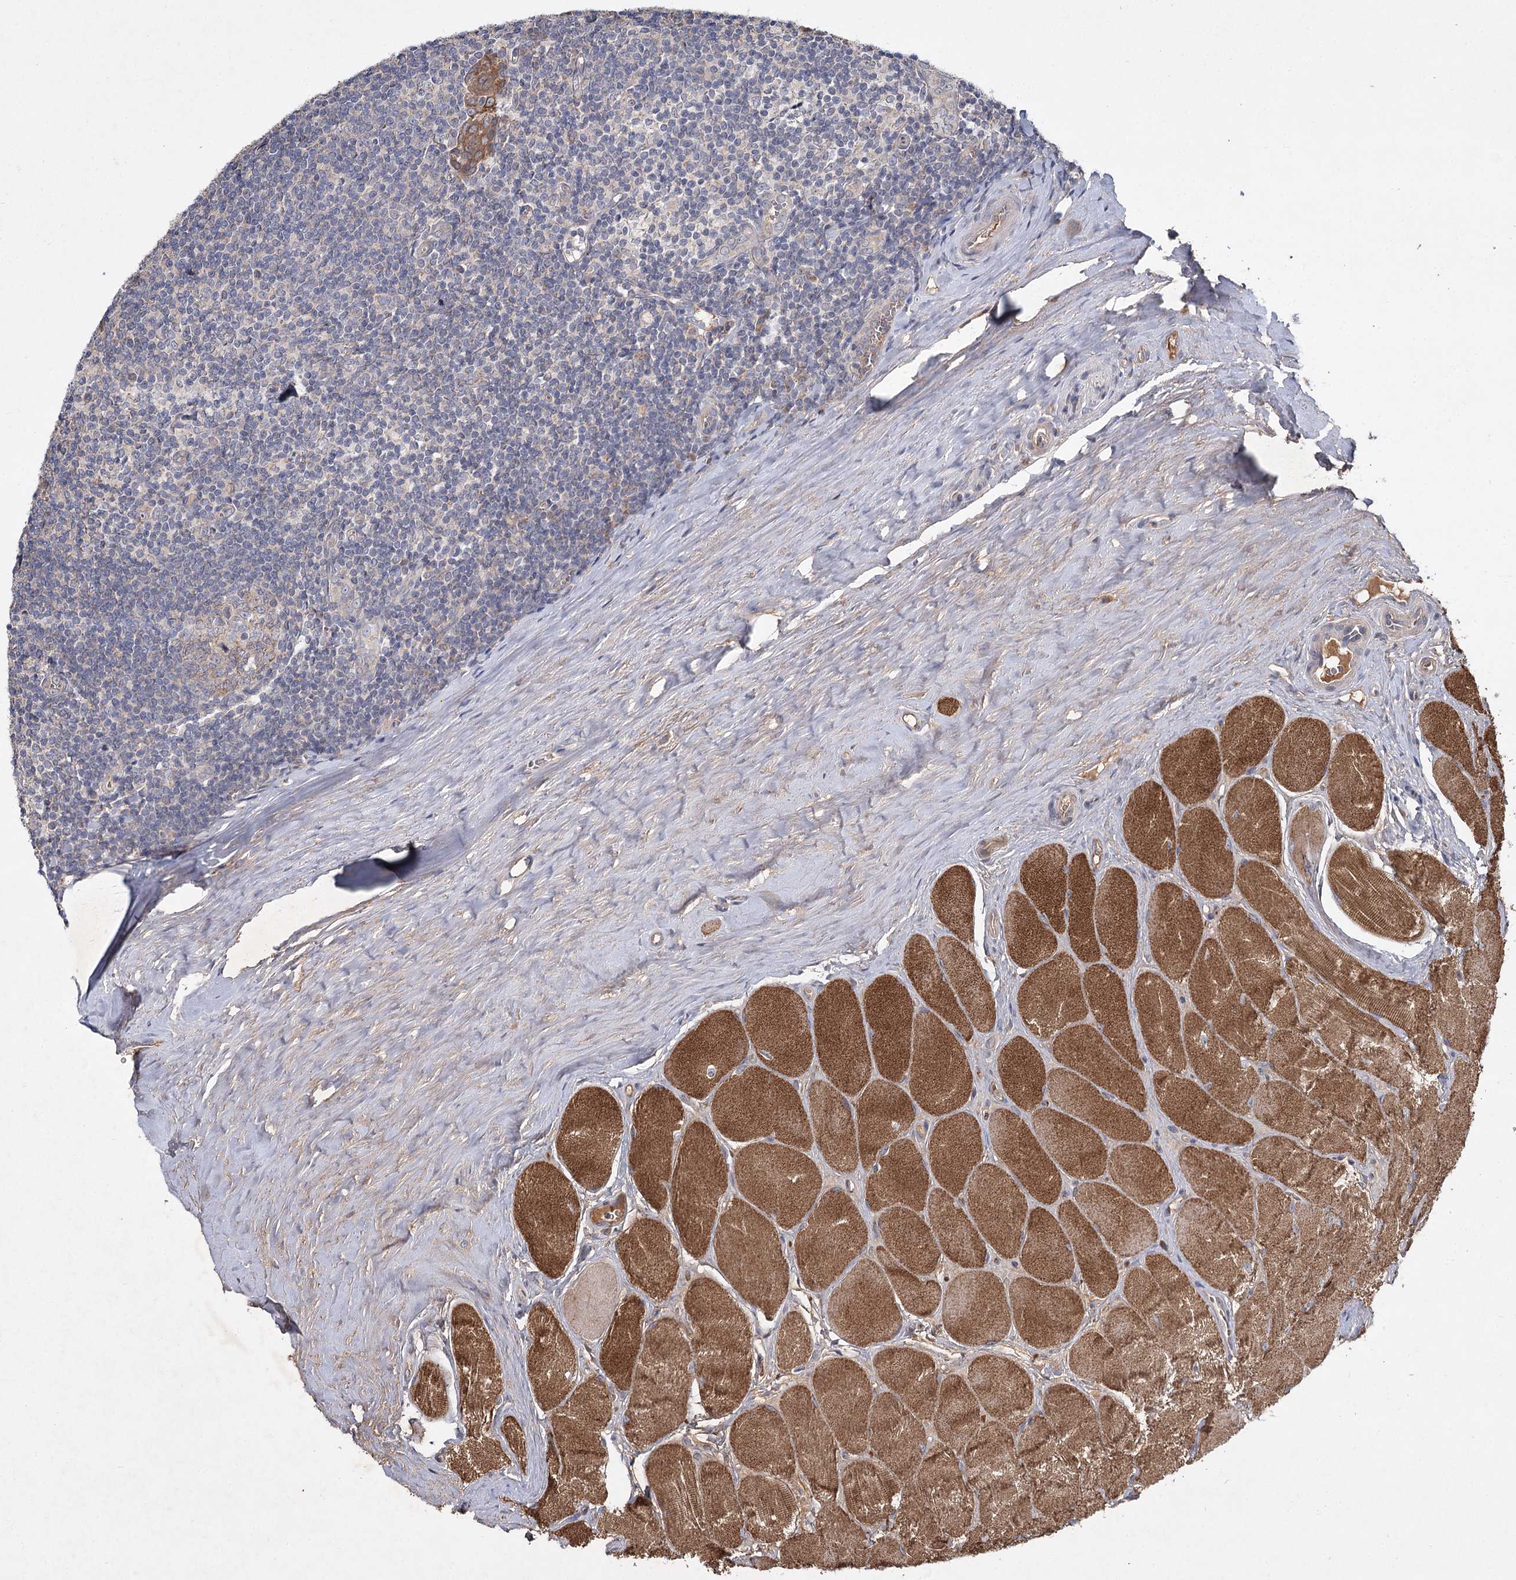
{"staining": {"intensity": "negative", "quantity": "none", "location": "none"}, "tissue": "tonsil", "cell_type": "Germinal center cells", "image_type": "normal", "snomed": [{"axis": "morphology", "description": "Normal tissue, NOS"}, {"axis": "topography", "description": "Tonsil"}], "caption": "Germinal center cells show no significant staining in unremarkable tonsil. Brightfield microscopy of immunohistochemistry stained with DAB (brown) and hematoxylin (blue), captured at high magnification.", "gene": "MFN1", "patient": {"sex": "male", "age": 27}}